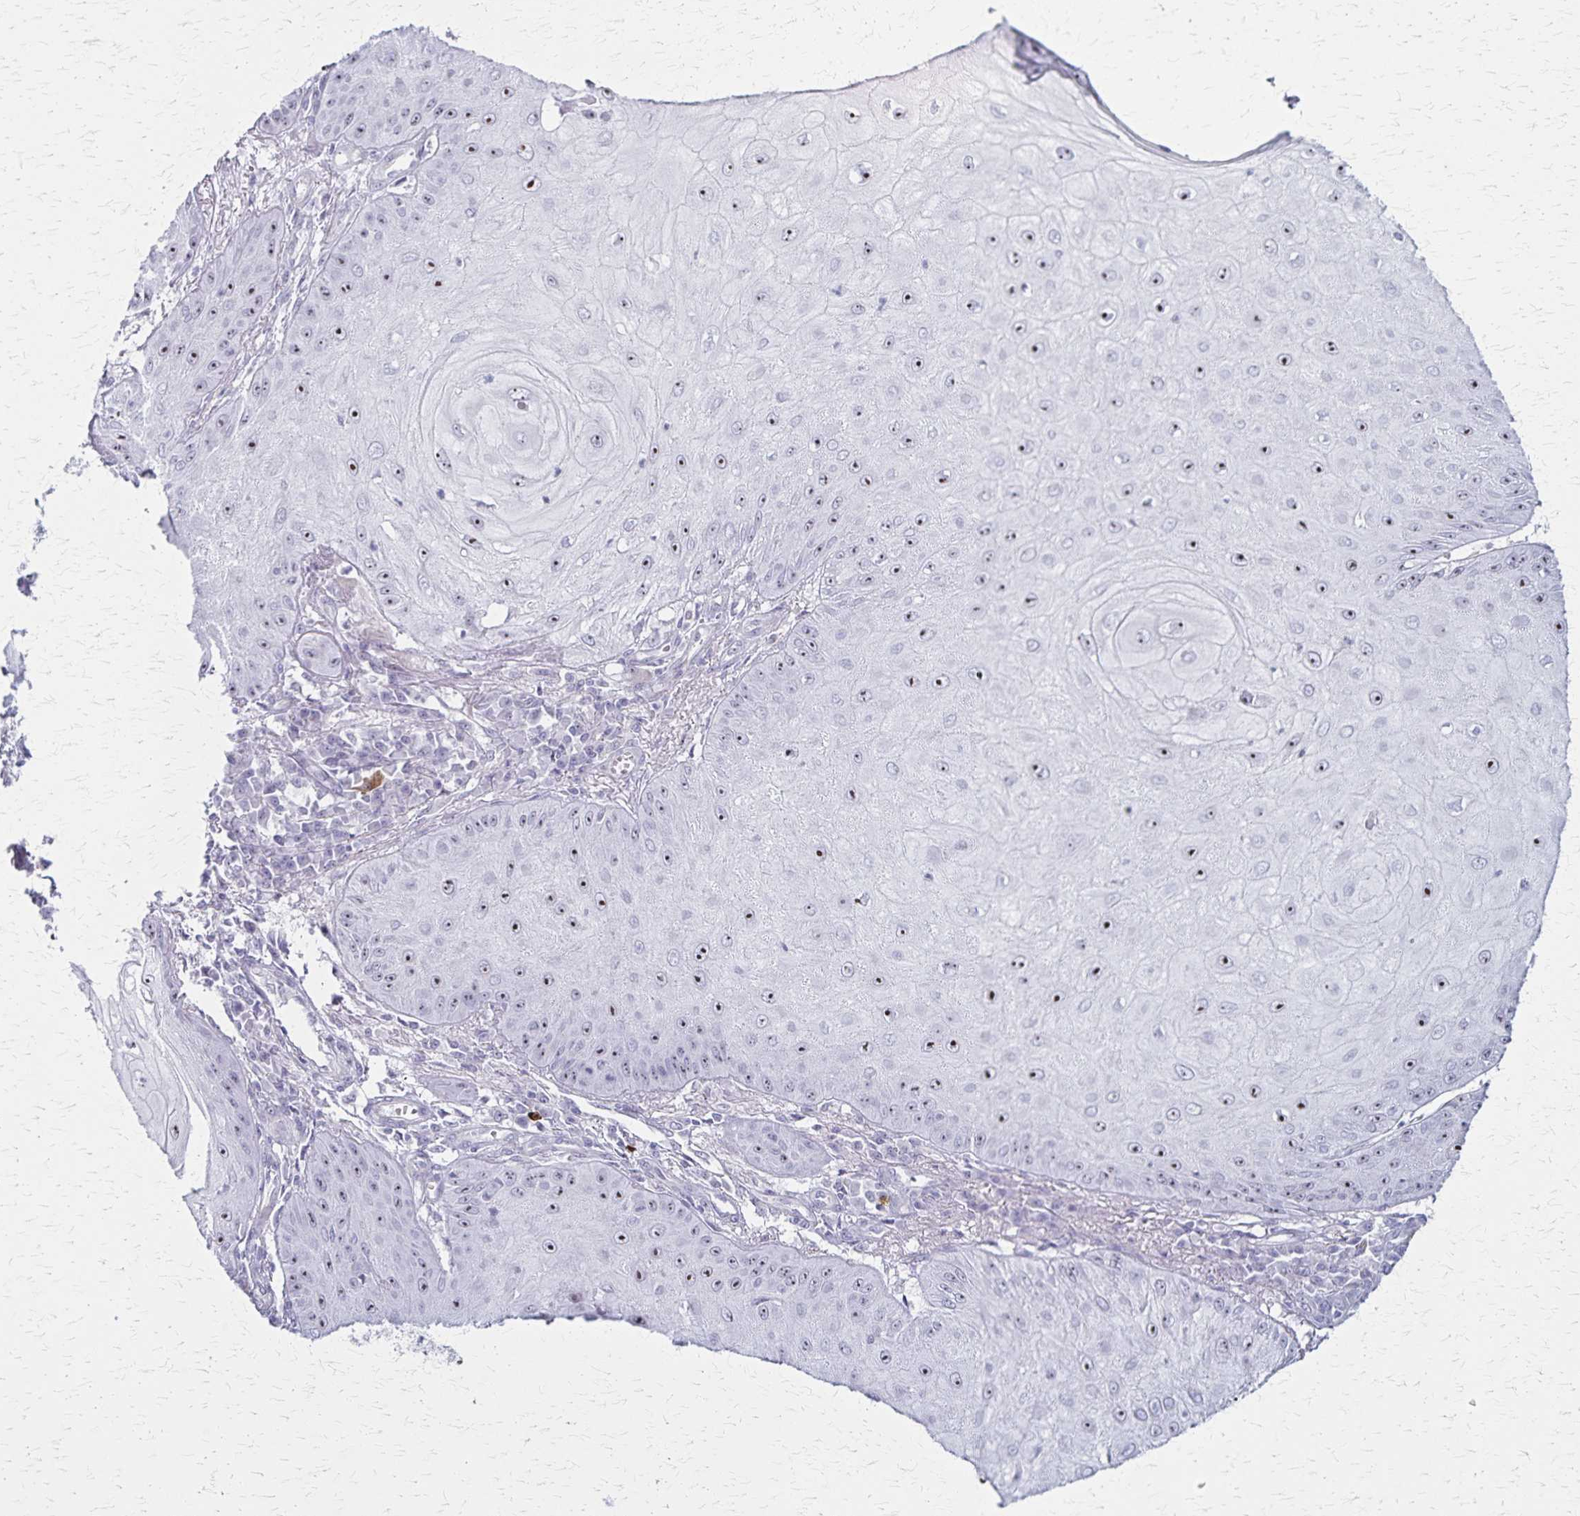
{"staining": {"intensity": "moderate", "quantity": "25%-75%", "location": "nuclear"}, "tissue": "skin cancer", "cell_type": "Tumor cells", "image_type": "cancer", "snomed": [{"axis": "morphology", "description": "Squamous cell carcinoma, NOS"}, {"axis": "topography", "description": "Skin"}], "caption": "Protein positivity by immunohistochemistry exhibits moderate nuclear expression in approximately 25%-75% of tumor cells in squamous cell carcinoma (skin).", "gene": "DLK2", "patient": {"sex": "male", "age": 70}}